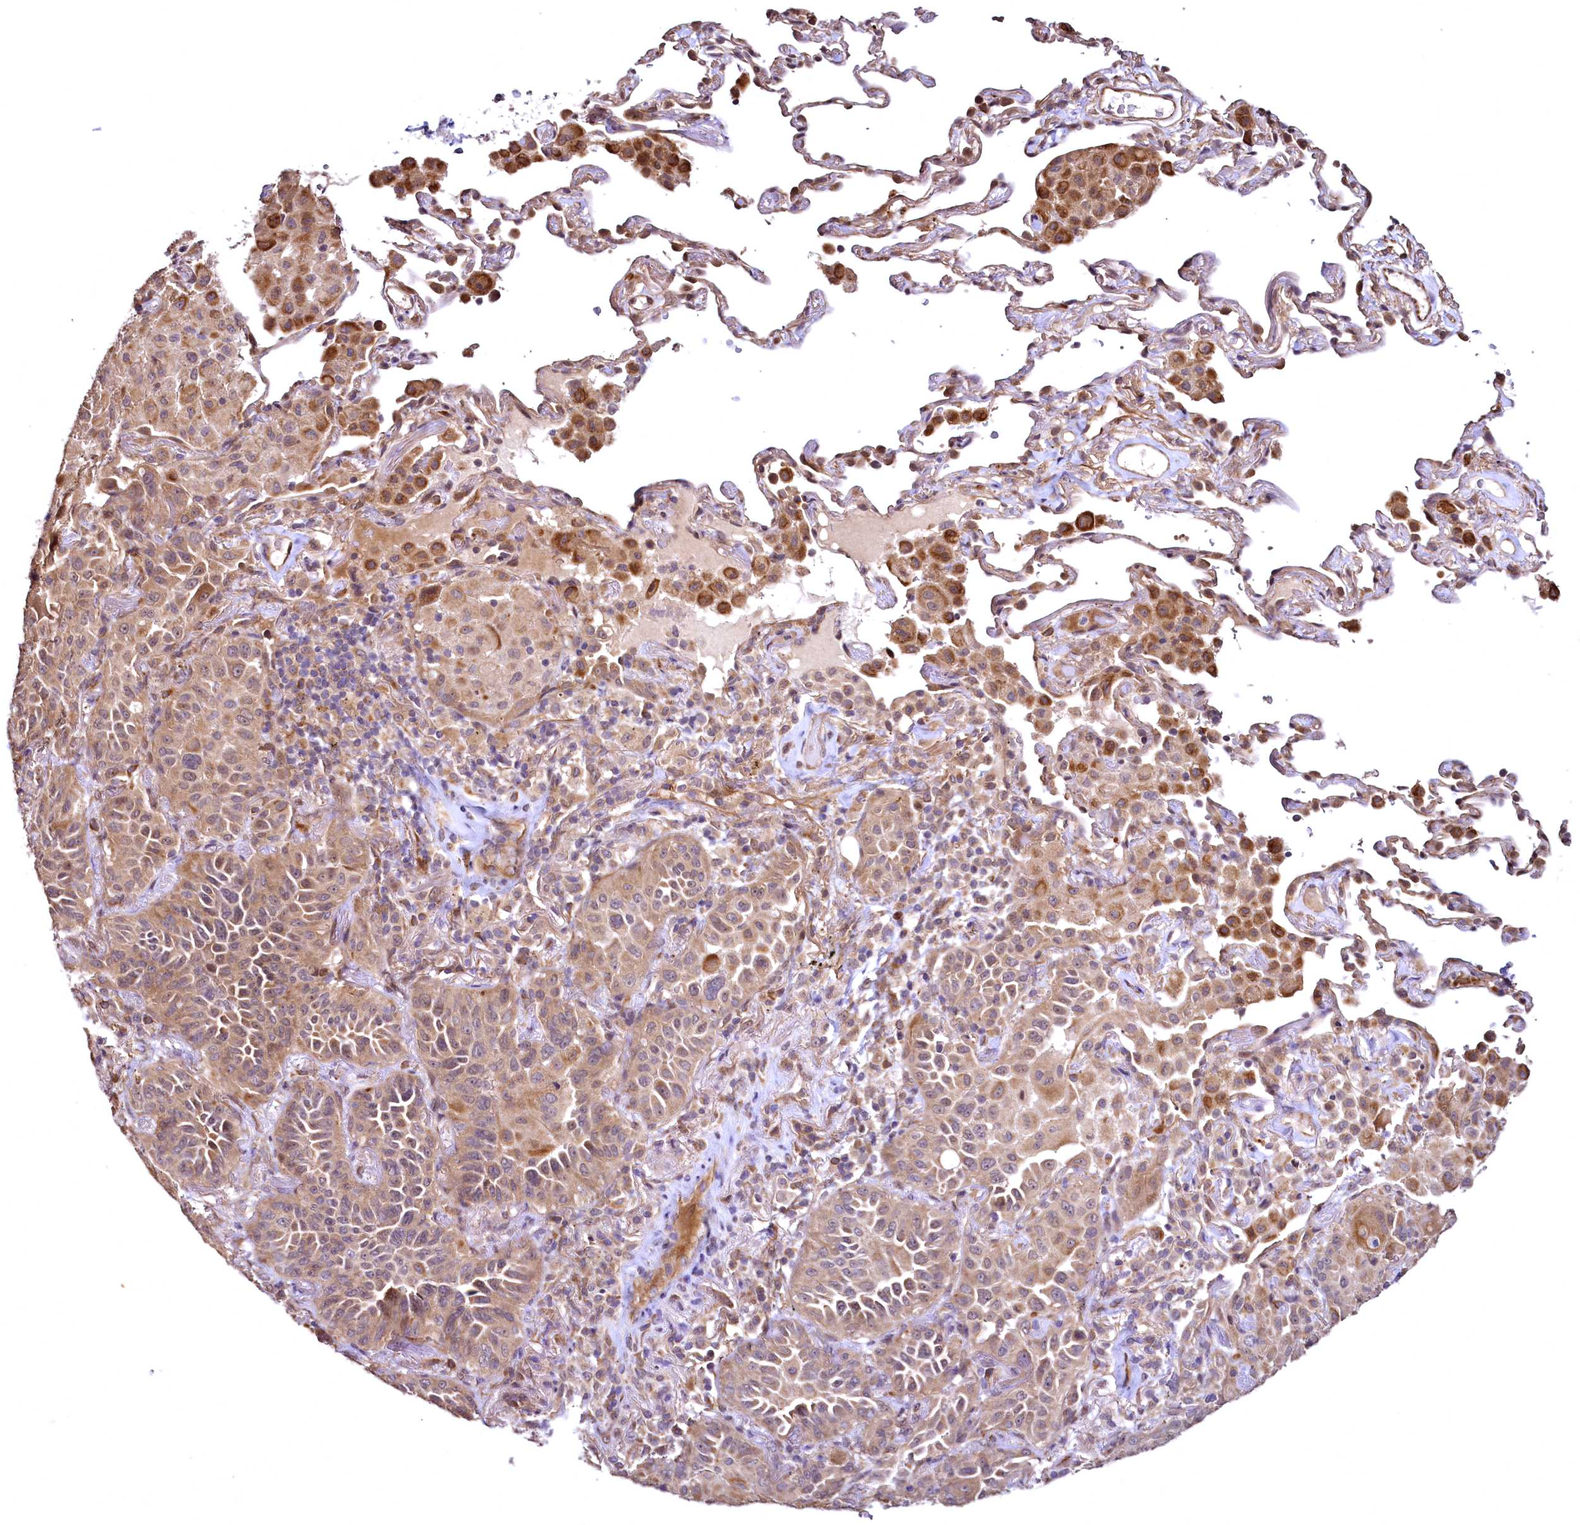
{"staining": {"intensity": "moderate", "quantity": ">75%", "location": "cytoplasmic/membranous"}, "tissue": "lung cancer", "cell_type": "Tumor cells", "image_type": "cancer", "snomed": [{"axis": "morphology", "description": "Adenocarcinoma, NOS"}, {"axis": "topography", "description": "Lung"}], "caption": "IHC histopathology image of lung cancer stained for a protein (brown), which shows medium levels of moderate cytoplasmic/membranous staining in approximately >75% of tumor cells.", "gene": "TBCEL", "patient": {"sex": "female", "age": 69}}